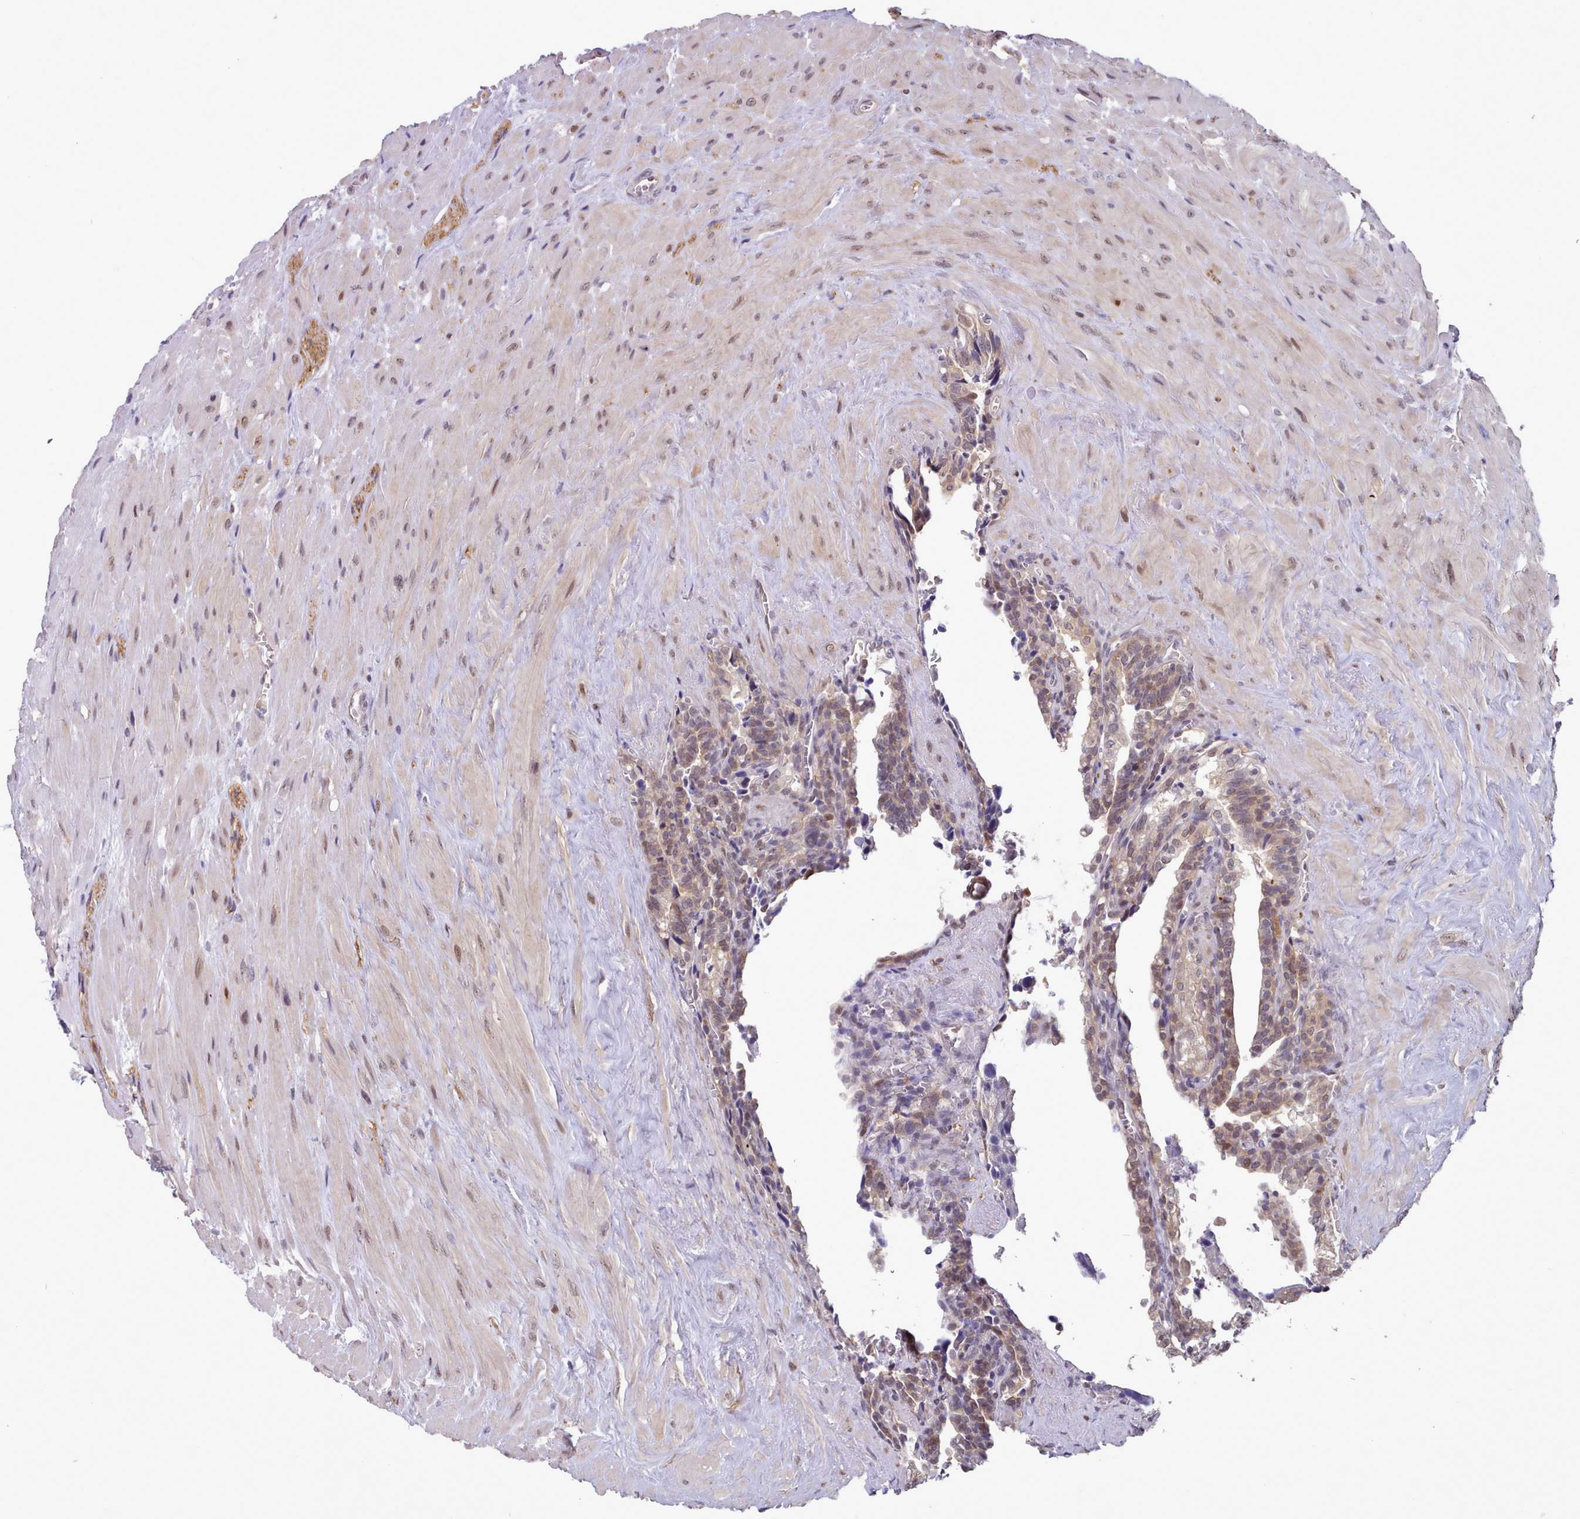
{"staining": {"intensity": "weak", "quantity": "<25%", "location": "nuclear"}, "tissue": "seminal vesicle", "cell_type": "Glandular cells", "image_type": "normal", "snomed": [{"axis": "morphology", "description": "Normal tissue, NOS"}, {"axis": "topography", "description": "Seminal veicle"}], "caption": "Image shows no significant protein staining in glandular cells of benign seminal vesicle. Brightfield microscopy of immunohistochemistry stained with DAB (brown) and hematoxylin (blue), captured at high magnification.", "gene": "CES3", "patient": {"sex": "male", "age": 68}}